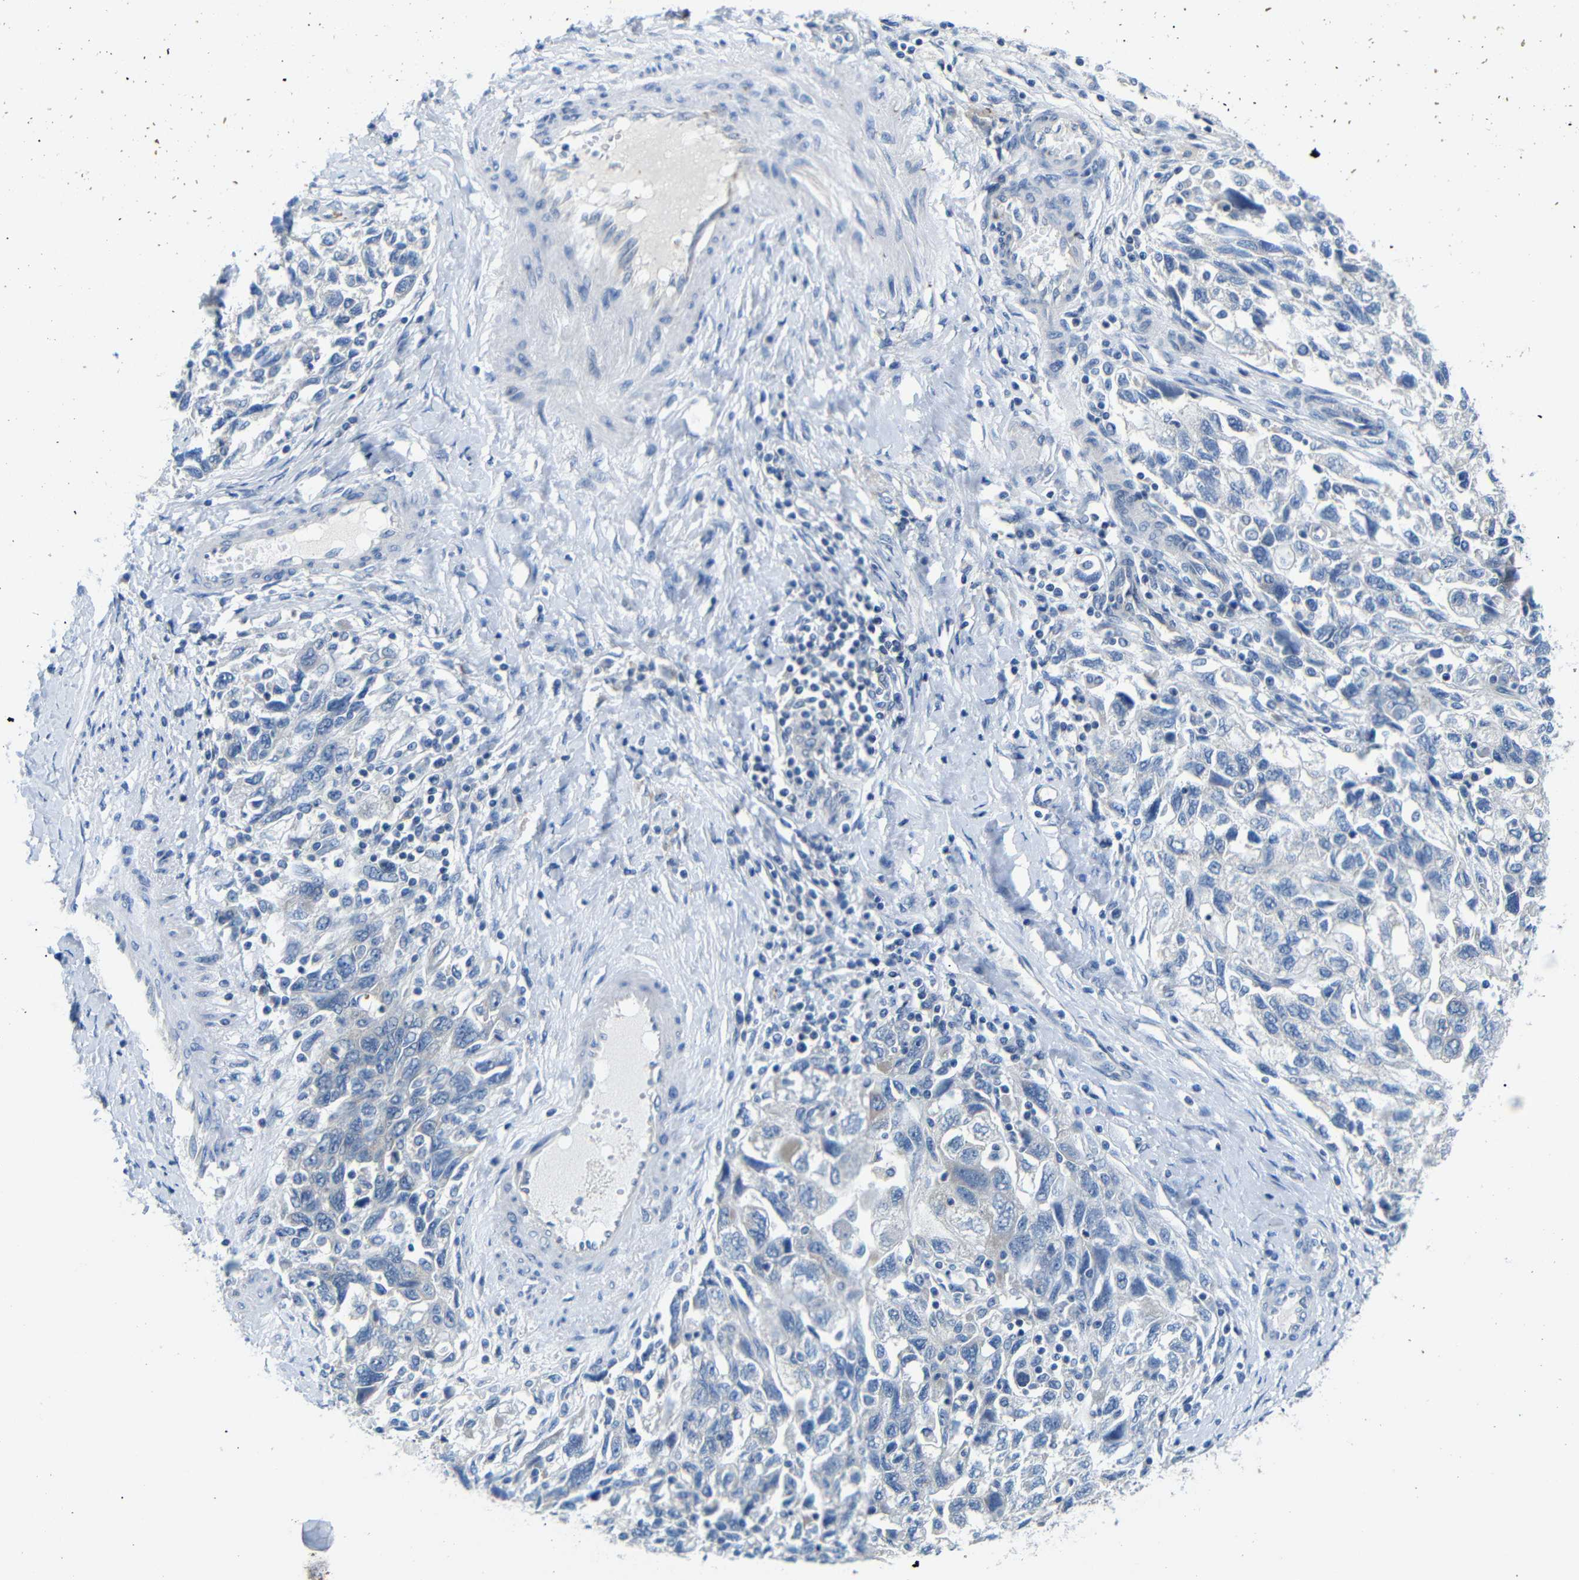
{"staining": {"intensity": "negative", "quantity": "none", "location": "none"}, "tissue": "ovarian cancer", "cell_type": "Tumor cells", "image_type": "cancer", "snomed": [{"axis": "morphology", "description": "Carcinoma, NOS"}, {"axis": "morphology", "description": "Cystadenocarcinoma, serous, NOS"}, {"axis": "topography", "description": "Ovary"}], "caption": "This is an immunohistochemistry histopathology image of human carcinoma (ovarian). There is no positivity in tumor cells.", "gene": "DCP1A", "patient": {"sex": "female", "age": 69}}